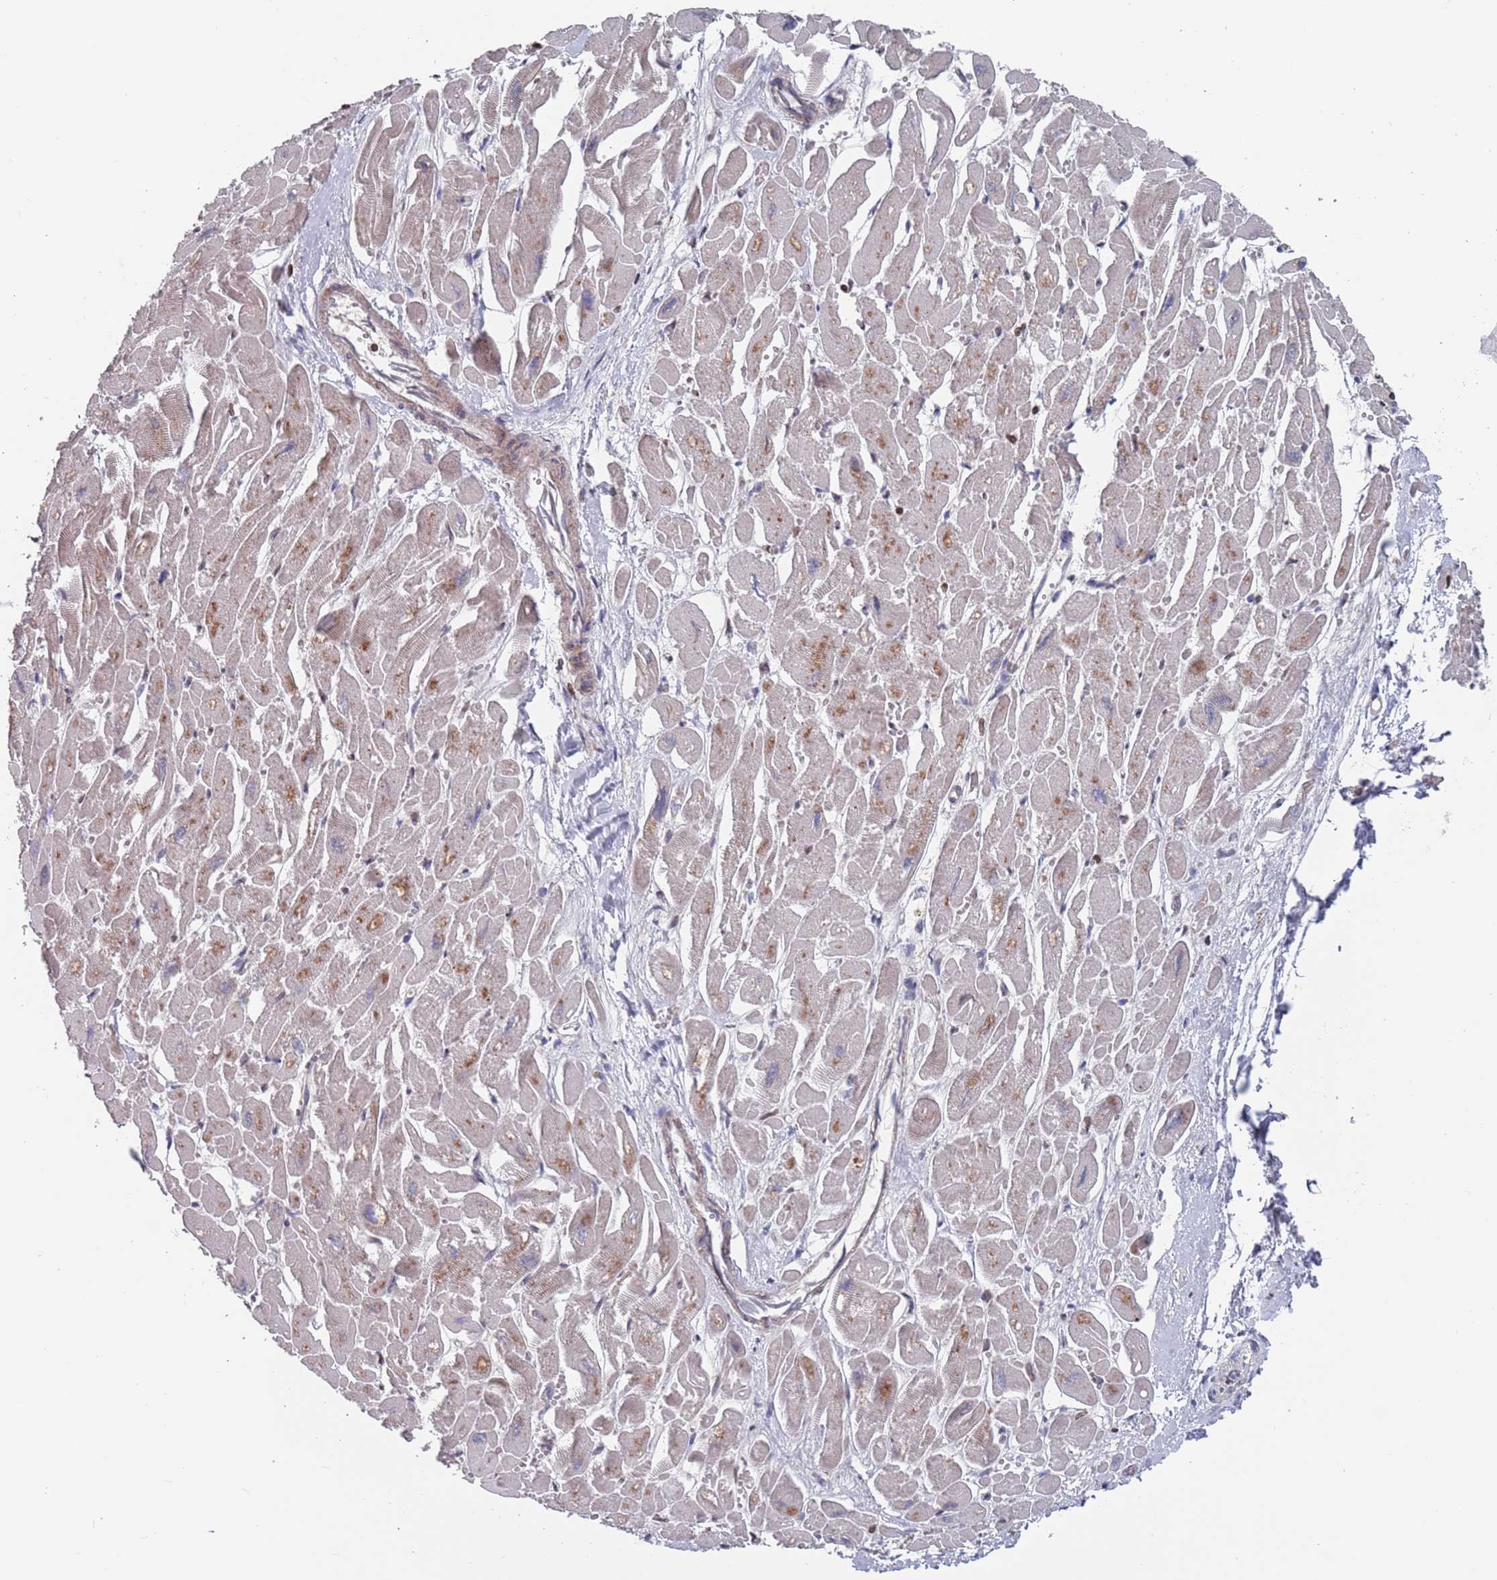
{"staining": {"intensity": "weak", "quantity": "25%-75%", "location": "cytoplasmic/membranous"}, "tissue": "heart muscle", "cell_type": "Cardiomyocytes", "image_type": "normal", "snomed": [{"axis": "morphology", "description": "Normal tissue, NOS"}, {"axis": "topography", "description": "Heart"}], "caption": "Protein staining of benign heart muscle displays weak cytoplasmic/membranous positivity in approximately 25%-75% of cardiomyocytes.", "gene": "SDHAF3", "patient": {"sex": "male", "age": 54}}